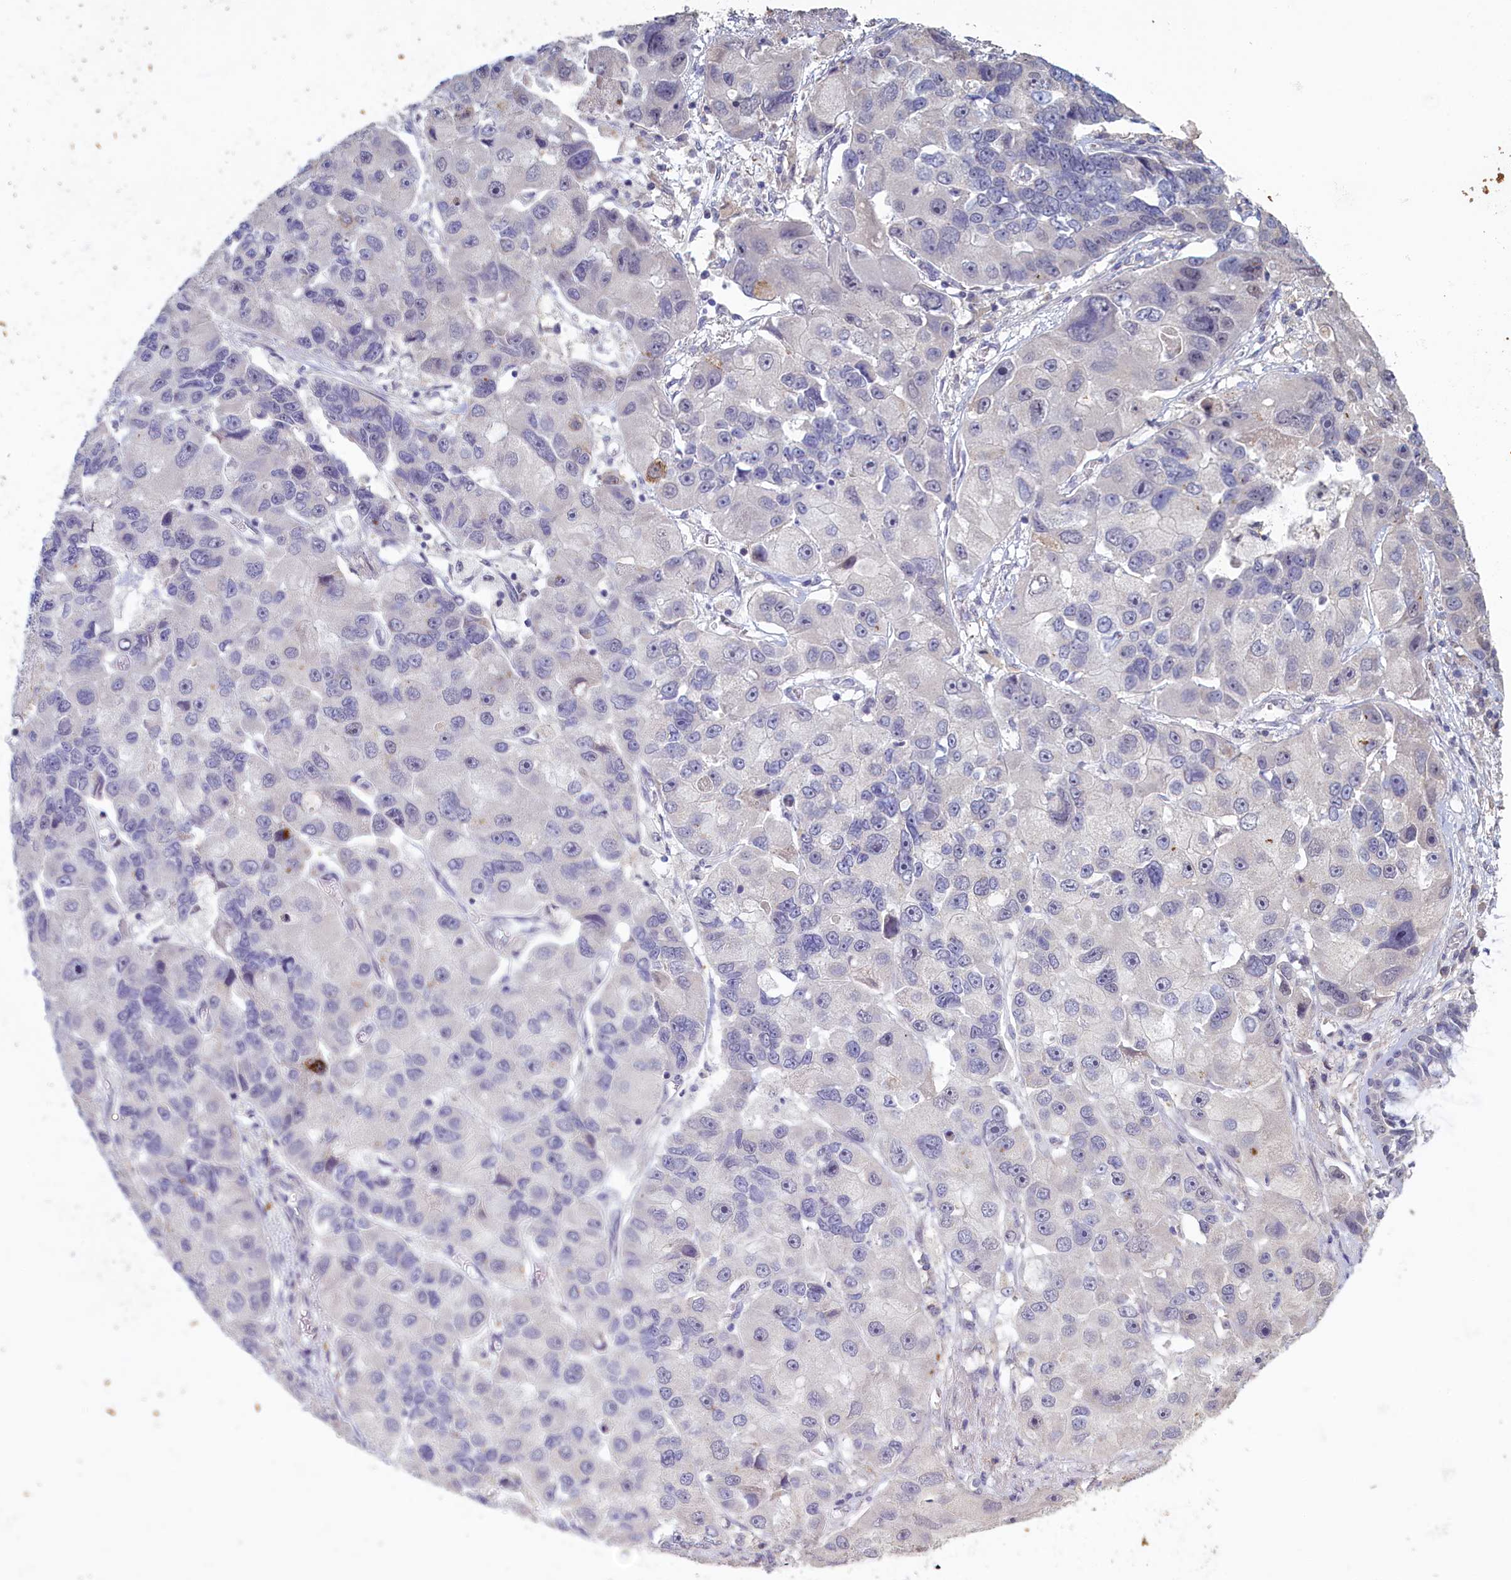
{"staining": {"intensity": "negative", "quantity": "none", "location": "none"}, "tissue": "lung cancer", "cell_type": "Tumor cells", "image_type": "cancer", "snomed": [{"axis": "morphology", "description": "Adenocarcinoma, NOS"}, {"axis": "topography", "description": "Lung"}], "caption": "The image reveals no significant positivity in tumor cells of lung adenocarcinoma.", "gene": "ATF7IP2", "patient": {"sex": "female", "age": 54}}